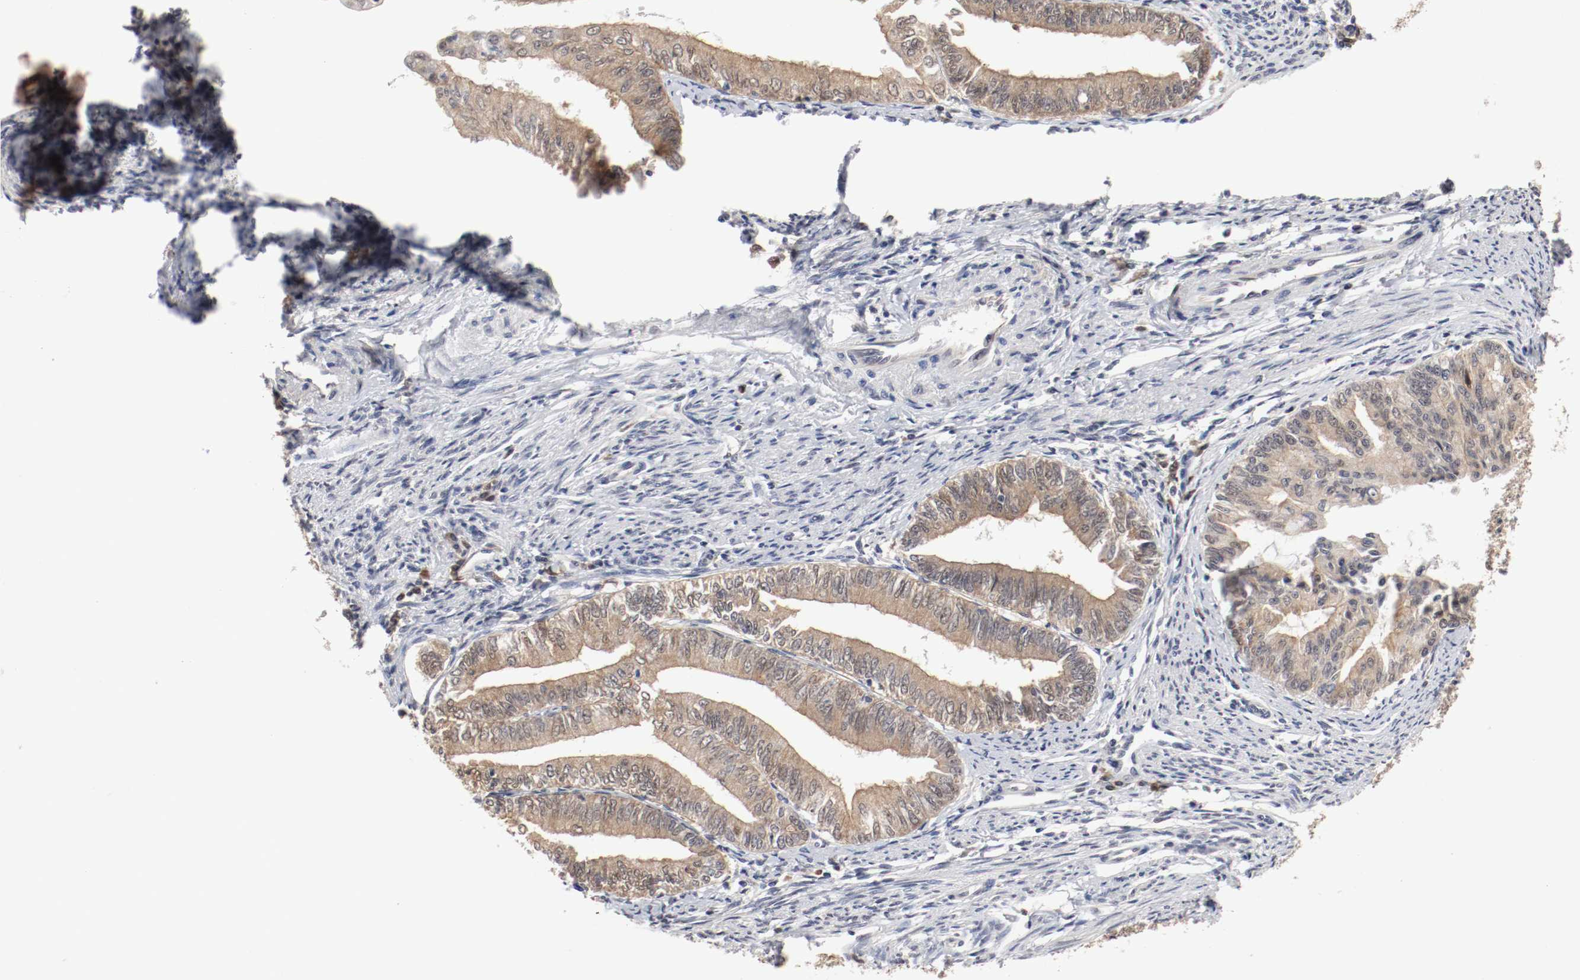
{"staining": {"intensity": "moderate", "quantity": ">75%", "location": "cytoplasmic/membranous"}, "tissue": "endometrial cancer", "cell_type": "Tumor cells", "image_type": "cancer", "snomed": [{"axis": "morphology", "description": "Adenocarcinoma, NOS"}, {"axis": "topography", "description": "Endometrium"}], "caption": "This photomicrograph shows immunohistochemistry (IHC) staining of endometrial cancer (adenocarcinoma), with medium moderate cytoplasmic/membranous staining in approximately >75% of tumor cells.", "gene": "AFG3L2", "patient": {"sex": "female", "age": 66}}